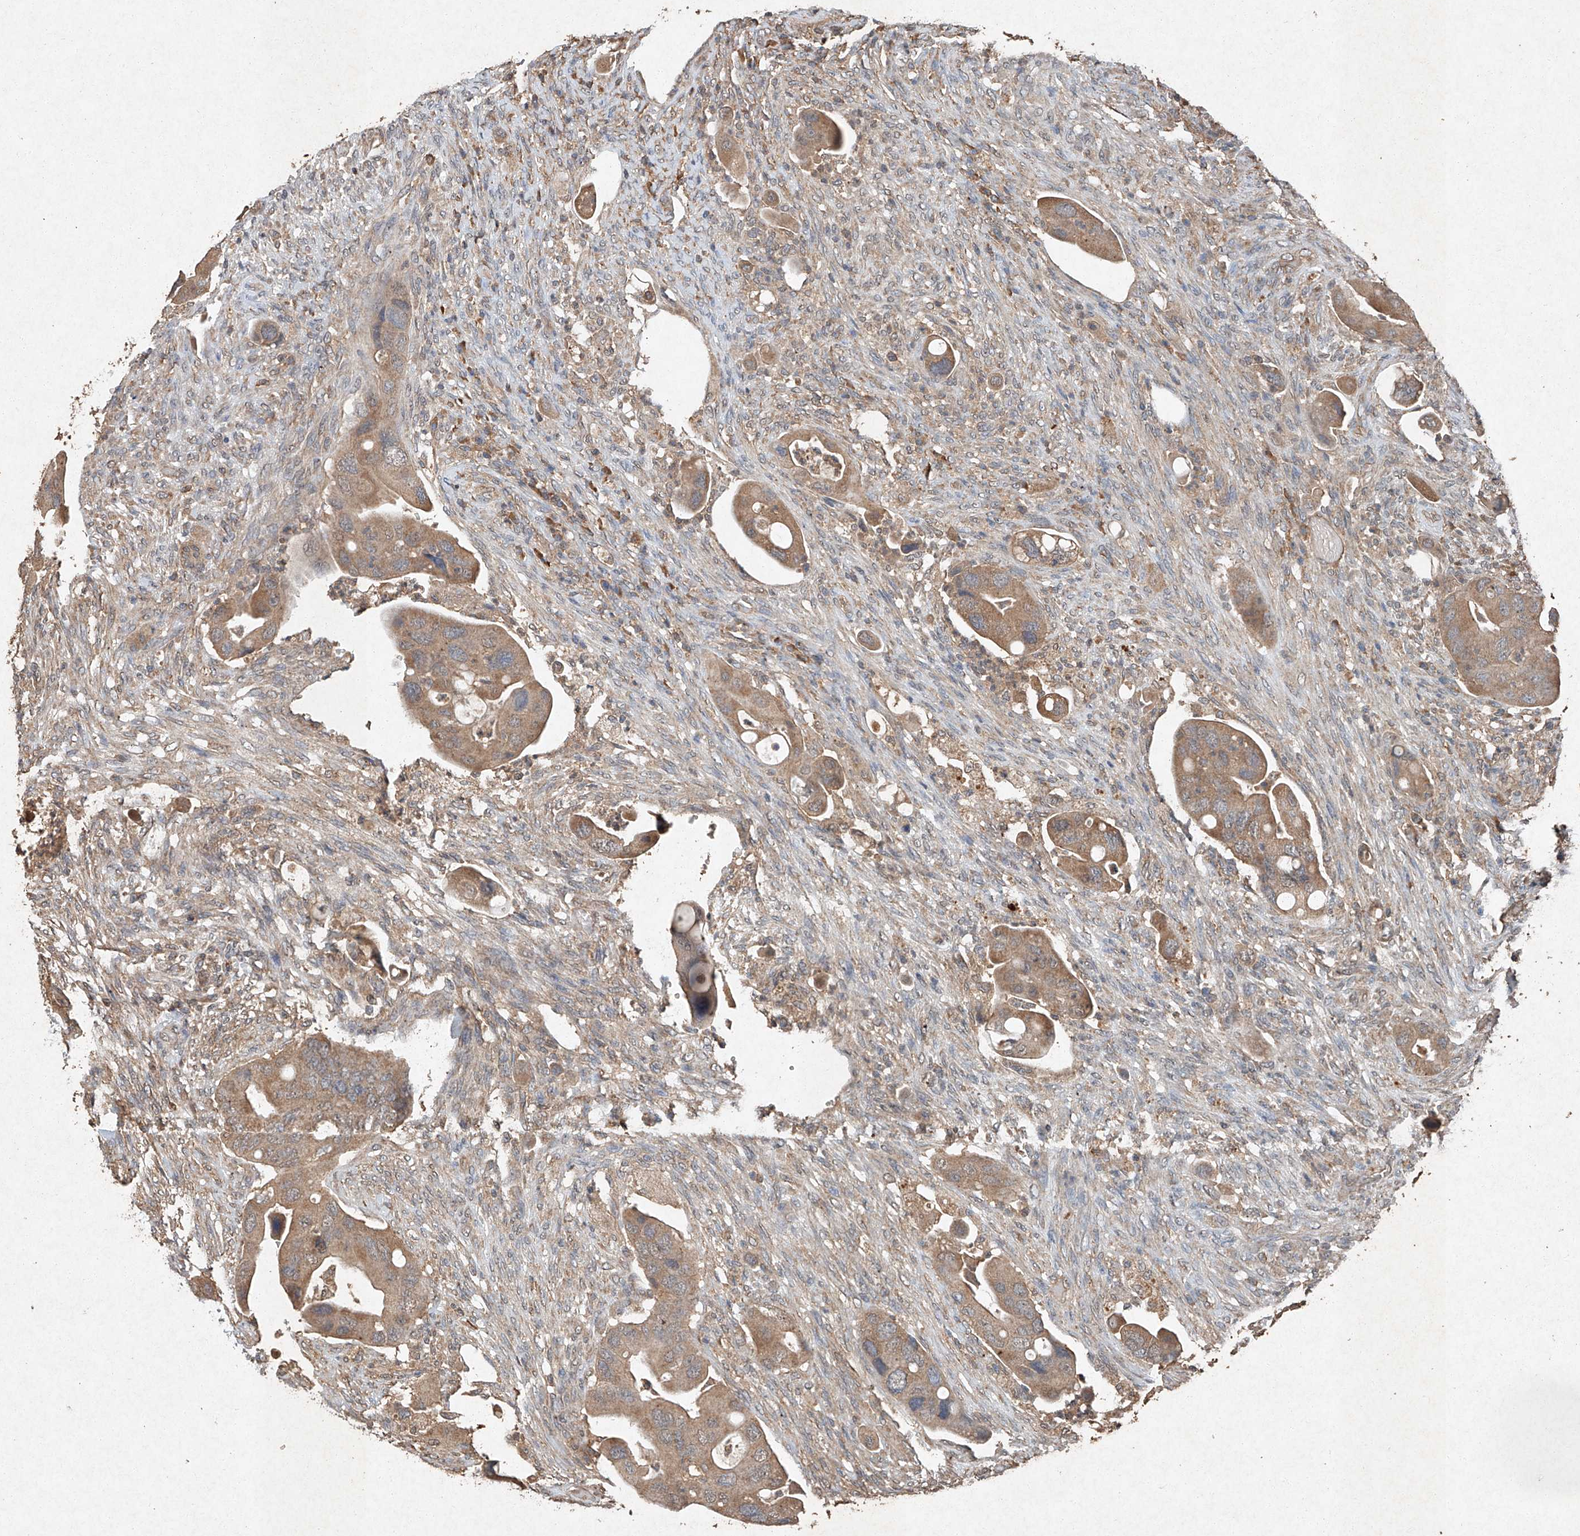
{"staining": {"intensity": "moderate", "quantity": ">75%", "location": "cytoplasmic/membranous"}, "tissue": "colorectal cancer", "cell_type": "Tumor cells", "image_type": "cancer", "snomed": [{"axis": "morphology", "description": "Adenocarcinoma, NOS"}, {"axis": "topography", "description": "Rectum"}], "caption": "This micrograph shows IHC staining of human colorectal cancer (adenocarcinoma), with medium moderate cytoplasmic/membranous positivity in about >75% of tumor cells.", "gene": "STK3", "patient": {"sex": "female", "age": 57}}